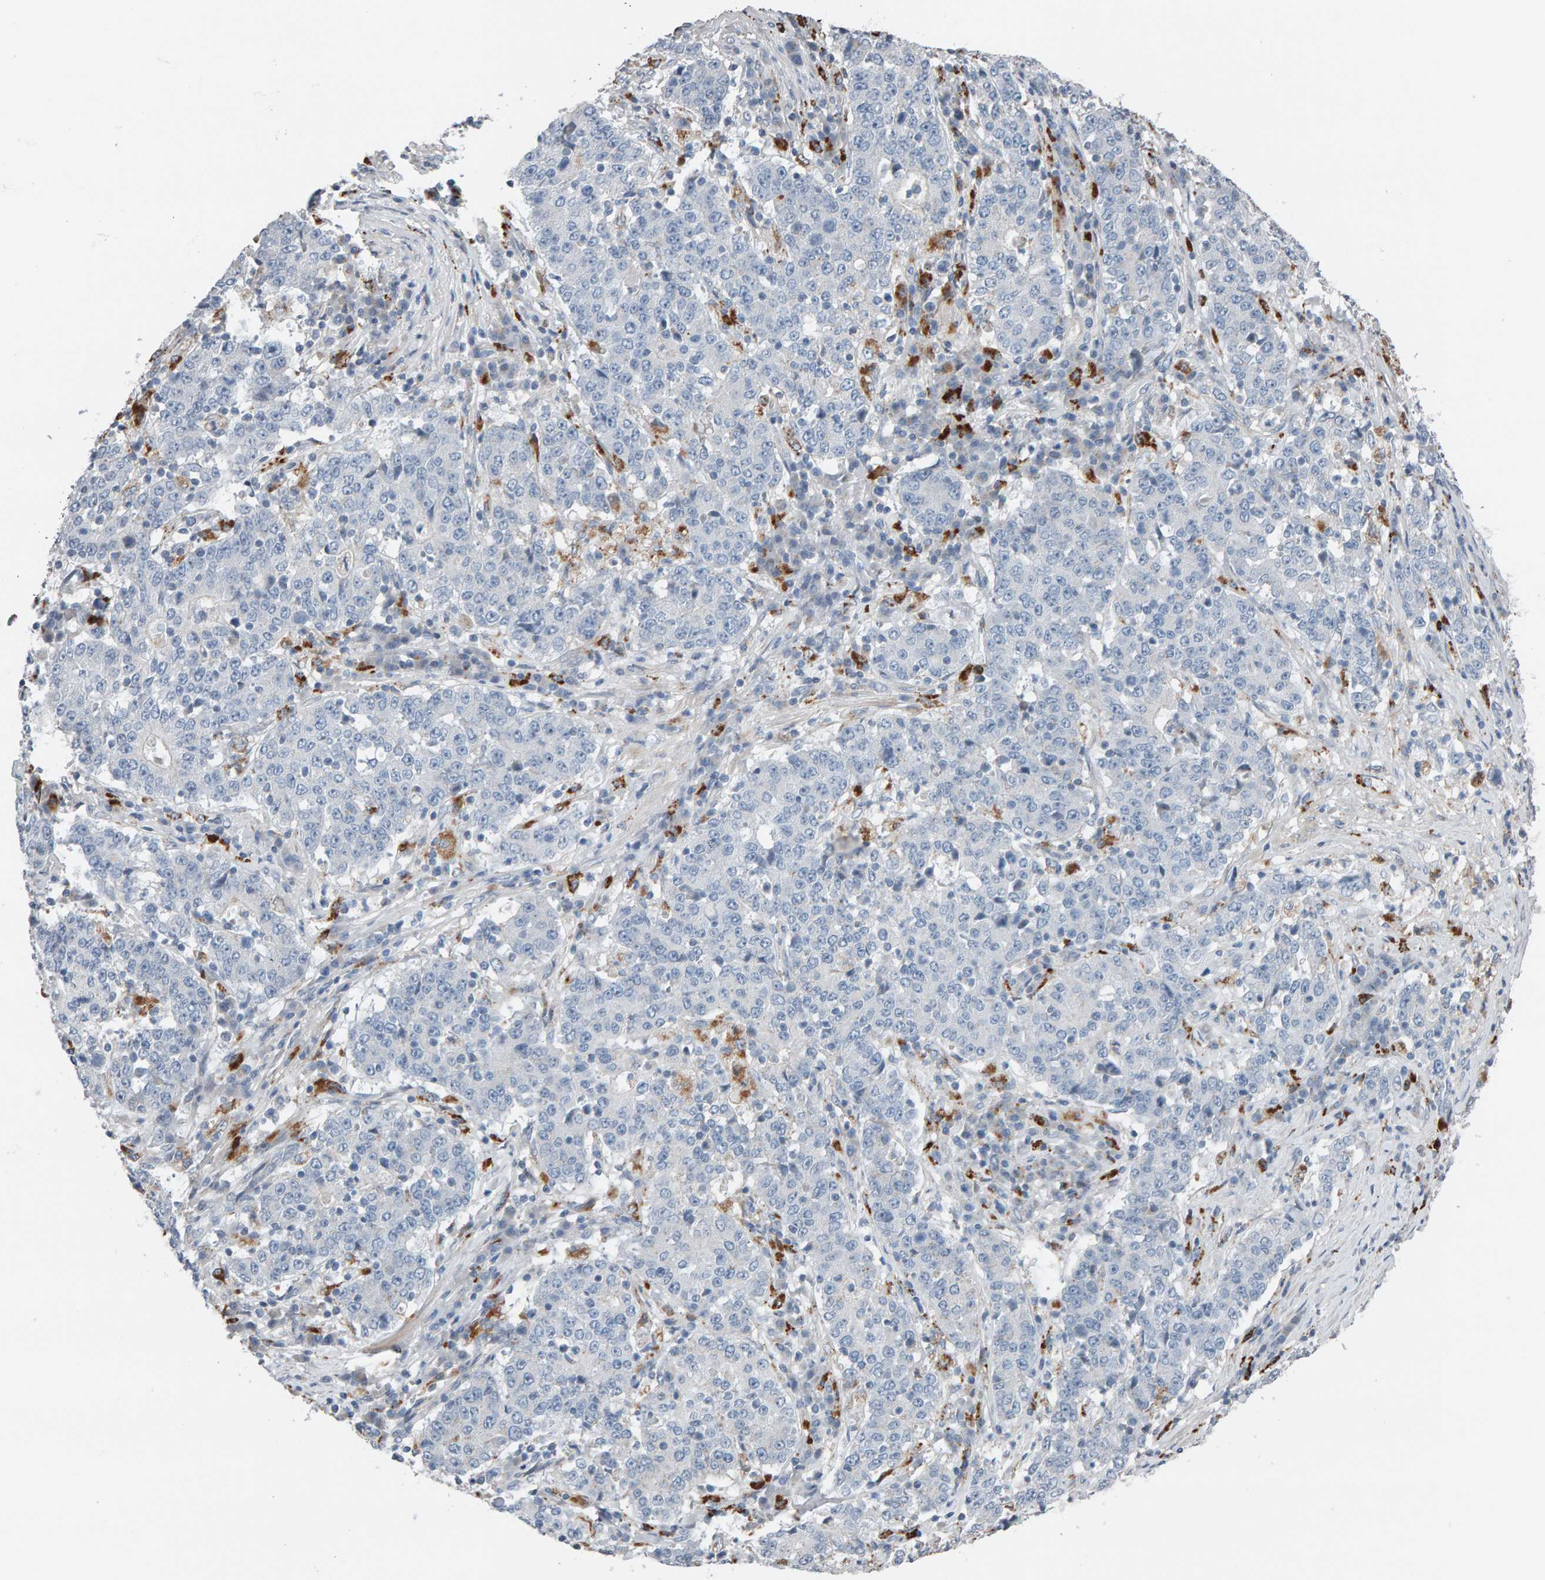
{"staining": {"intensity": "negative", "quantity": "none", "location": "none"}, "tissue": "stomach cancer", "cell_type": "Tumor cells", "image_type": "cancer", "snomed": [{"axis": "morphology", "description": "Adenocarcinoma, NOS"}, {"axis": "topography", "description": "Stomach"}], "caption": "High power microscopy histopathology image of an immunohistochemistry image of adenocarcinoma (stomach), revealing no significant expression in tumor cells. The staining was performed using DAB to visualize the protein expression in brown, while the nuclei were stained in blue with hematoxylin (Magnification: 20x).", "gene": "IPPK", "patient": {"sex": "male", "age": 59}}